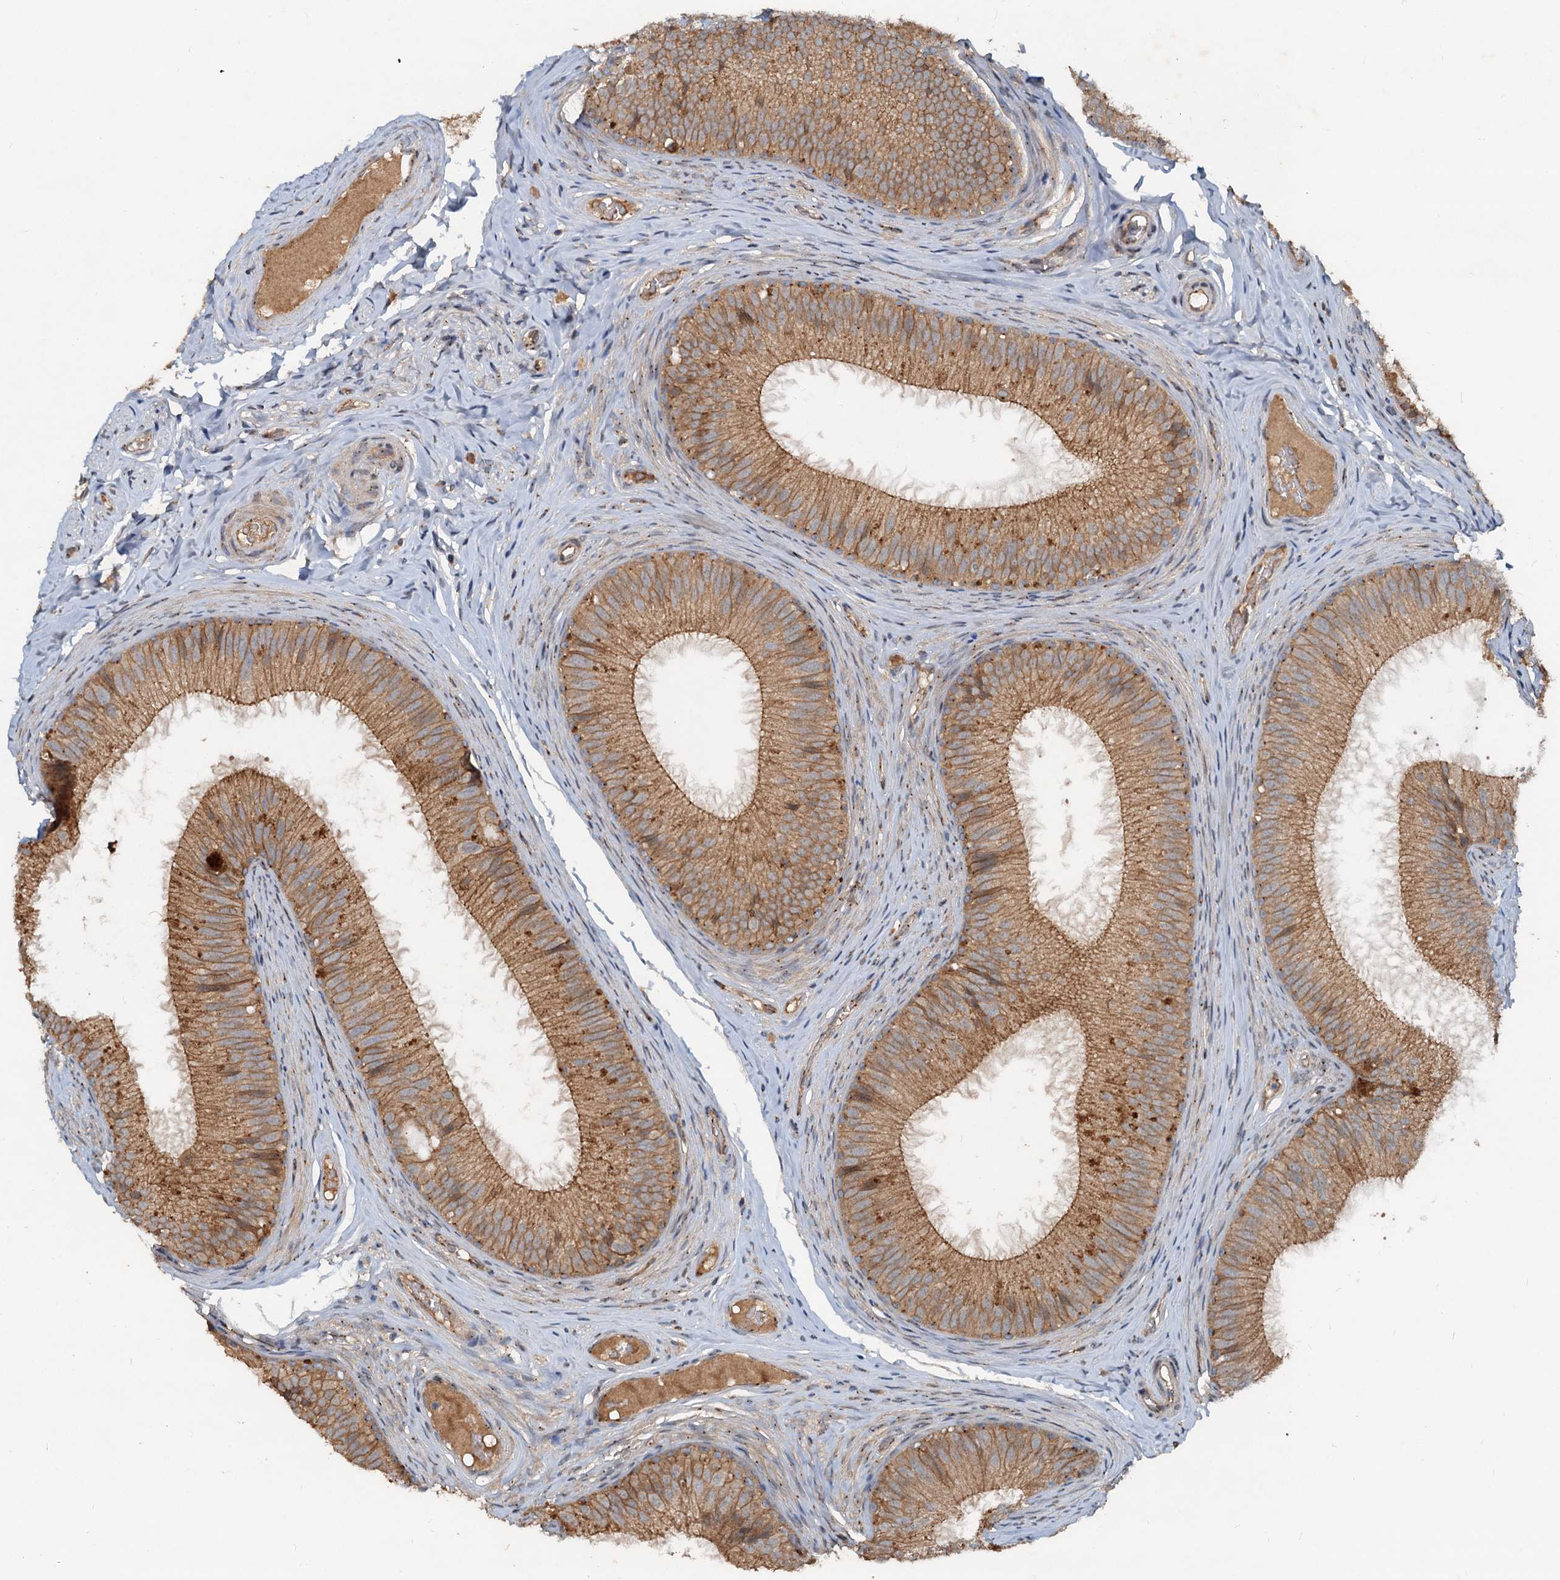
{"staining": {"intensity": "moderate", "quantity": ">75%", "location": "cytoplasmic/membranous"}, "tissue": "epididymis", "cell_type": "Glandular cells", "image_type": "normal", "snomed": [{"axis": "morphology", "description": "Normal tissue, NOS"}, {"axis": "topography", "description": "Epididymis"}], "caption": "A high-resolution photomicrograph shows IHC staining of benign epididymis, which demonstrates moderate cytoplasmic/membranous expression in about >75% of glandular cells.", "gene": "CEP68", "patient": {"sex": "male", "age": 34}}